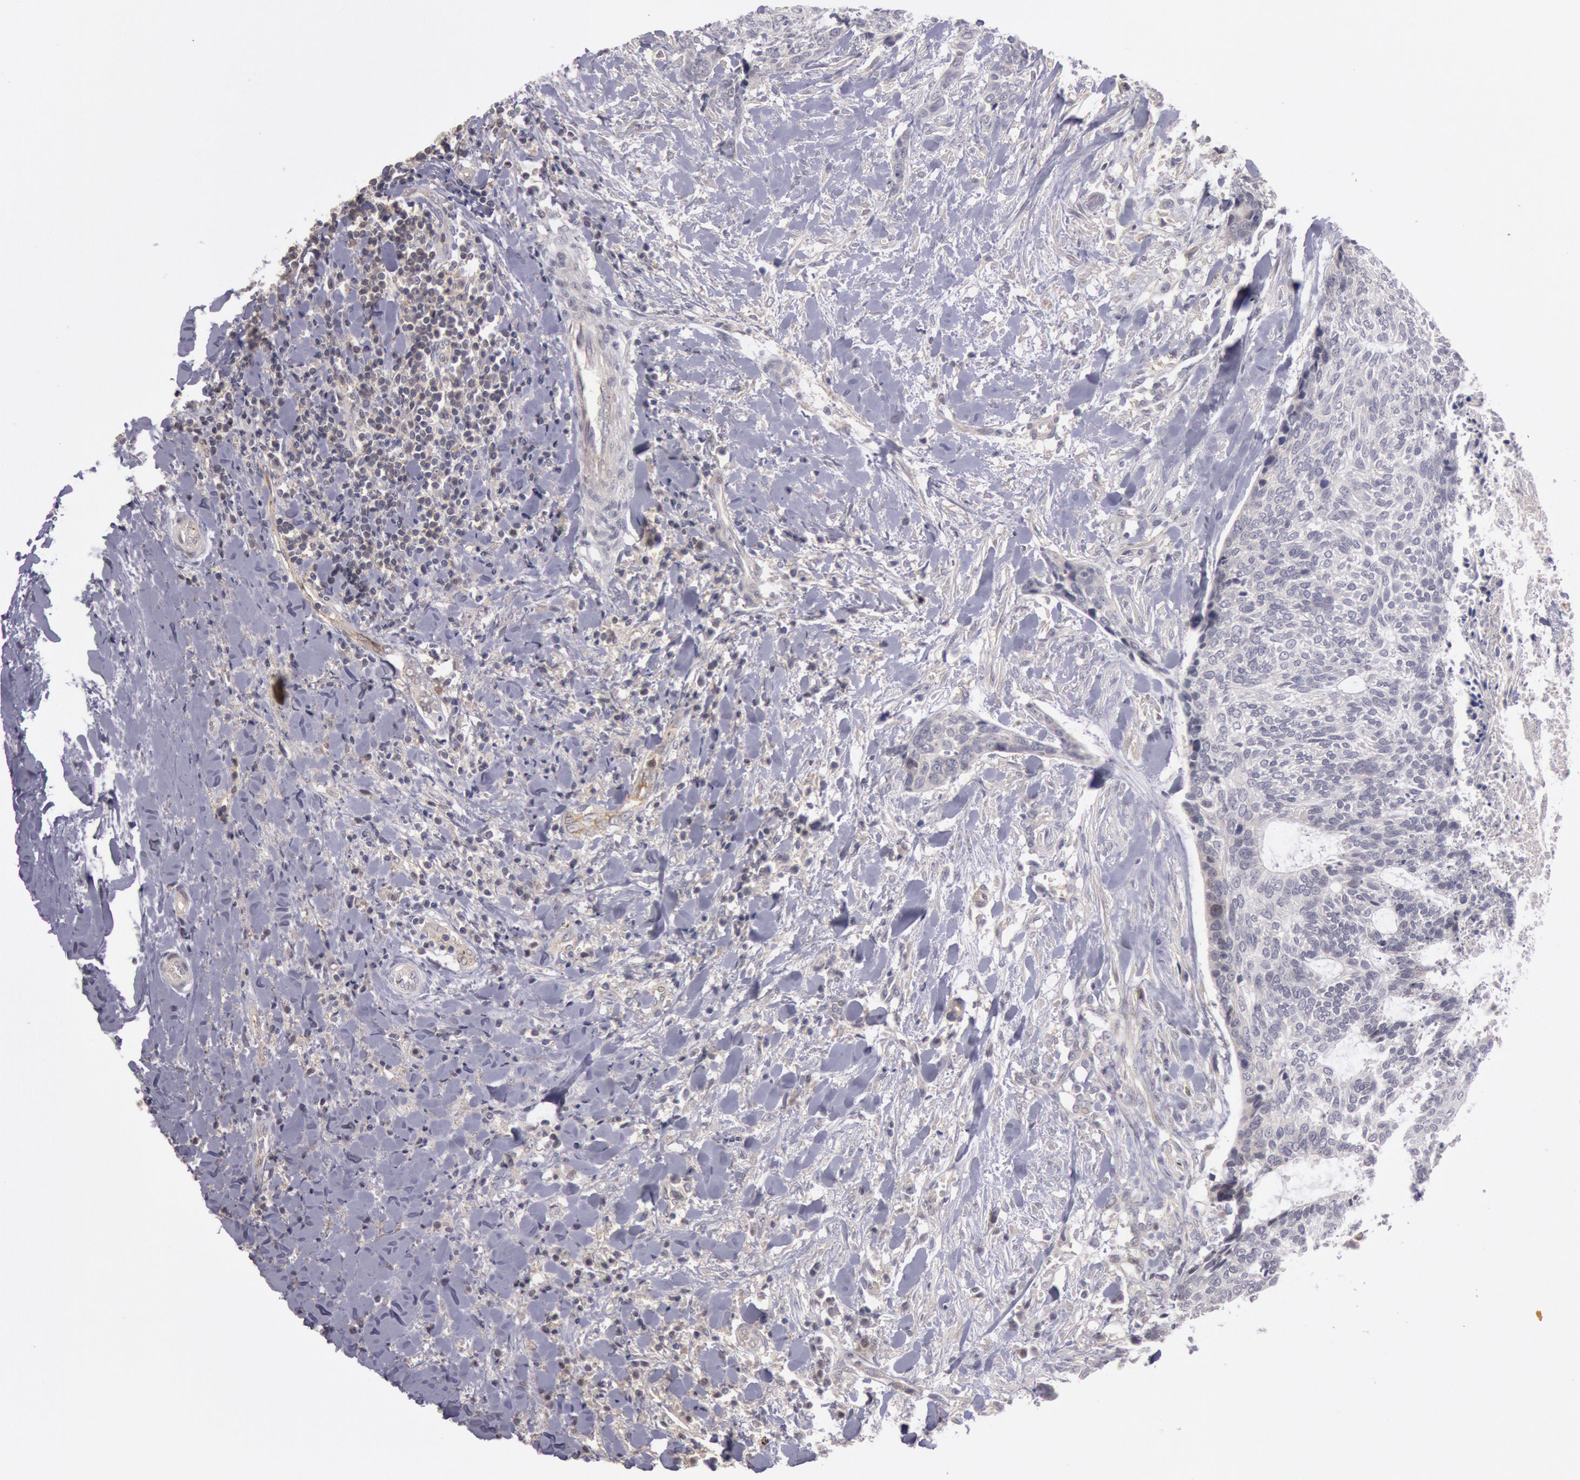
{"staining": {"intensity": "weak", "quantity": "25%-75%", "location": "cytoplasmic/membranous"}, "tissue": "head and neck cancer", "cell_type": "Tumor cells", "image_type": "cancer", "snomed": [{"axis": "morphology", "description": "Squamous cell carcinoma, NOS"}, {"axis": "topography", "description": "Salivary gland"}, {"axis": "topography", "description": "Head-Neck"}], "caption": "DAB (3,3'-diaminobenzidine) immunohistochemical staining of head and neck squamous cell carcinoma shows weak cytoplasmic/membranous protein expression in approximately 25%-75% of tumor cells.", "gene": "TRIB2", "patient": {"sex": "male", "age": 70}}